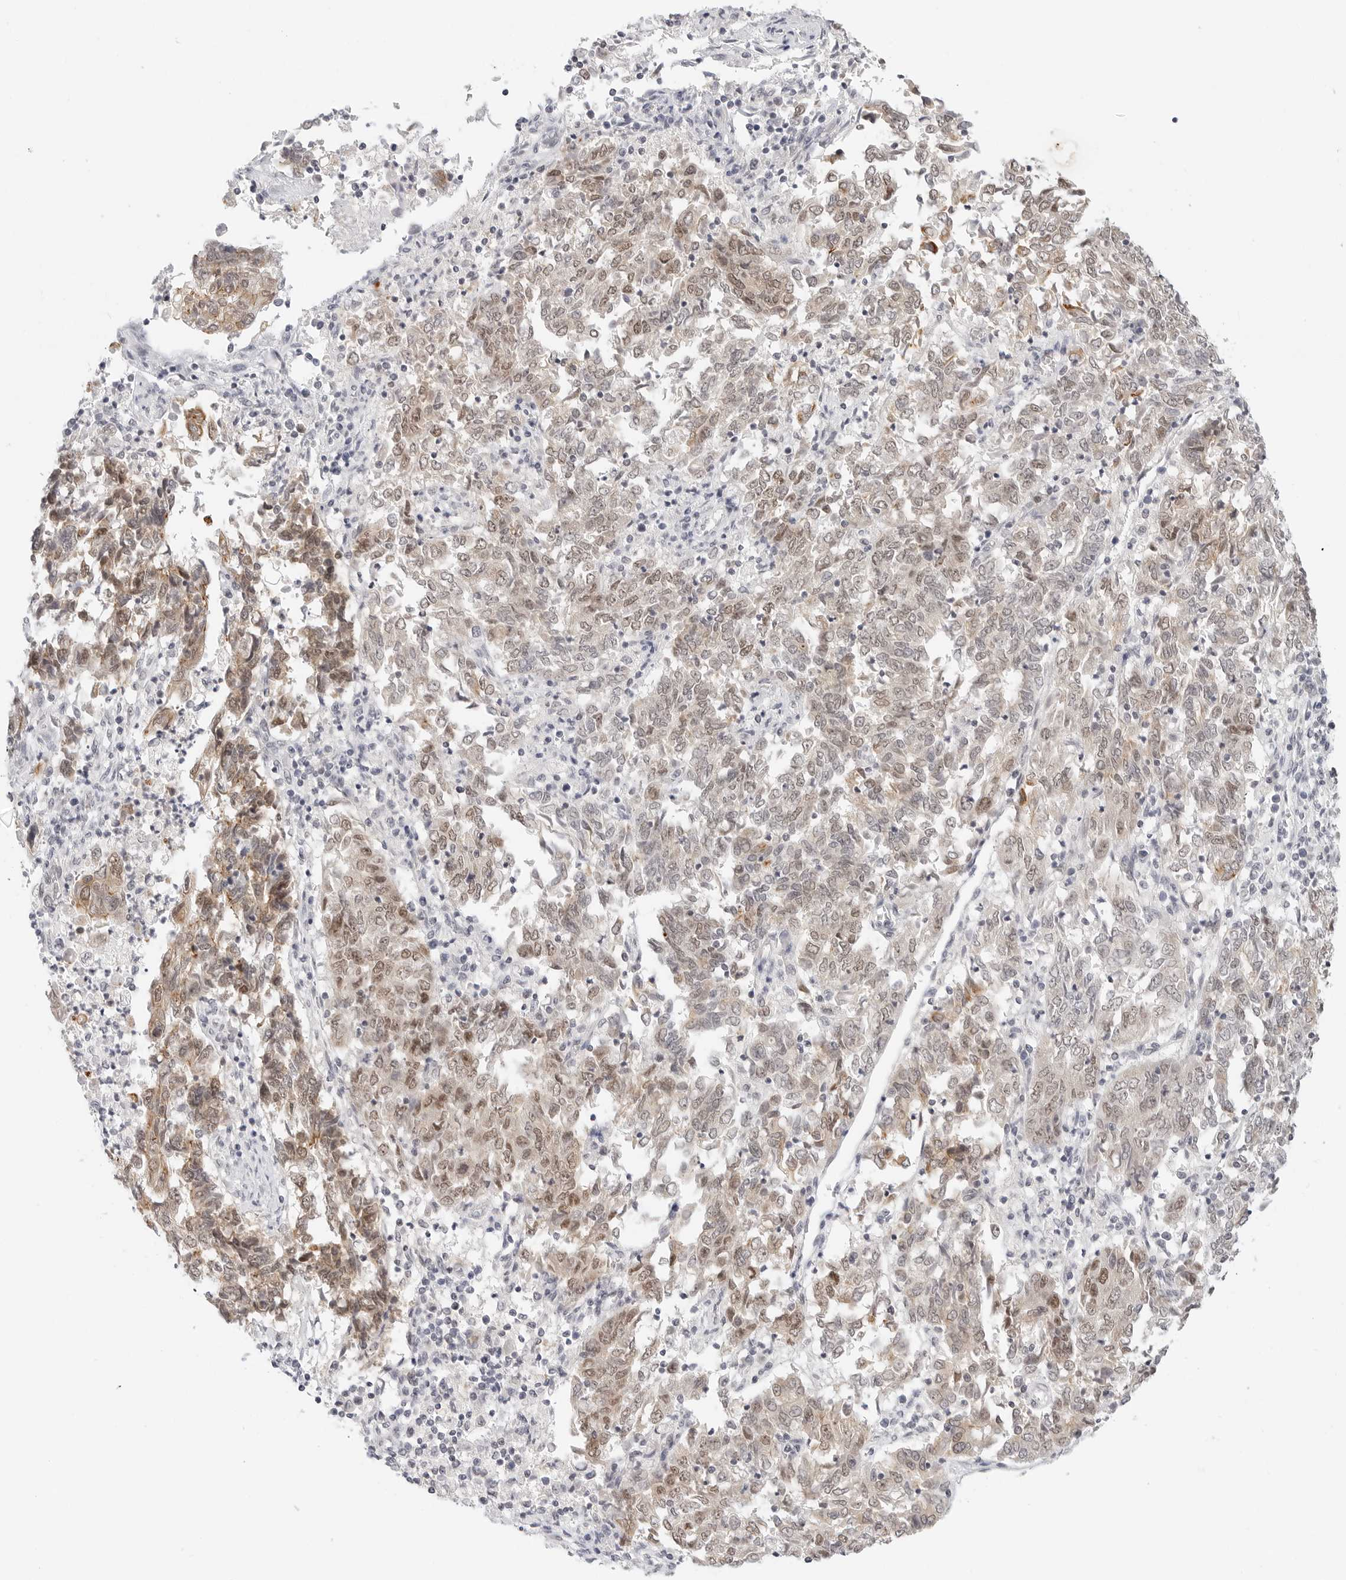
{"staining": {"intensity": "moderate", "quantity": "25%-75%", "location": "cytoplasmic/membranous,nuclear"}, "tissue": "endometrial cancer", "cell_type": "Tumor cells", "image_type": "cancer", "snomed": [{"axis": "morphology", "description": "Adenocarcinoma, NOS"}, {"axis": "topography", "description": "Endometrium"}], "caption": "Immunohistochemistry (IHC) photomicrograph of neoplastic tissue: endometrial cancer stained using immunohistochemistry (IHC) demonstrates medium levels of moderate protein expression localized specifically in the cytoplasmic/membranous and nuclear of tumor cells, appearing as a cytoplasmic/membranous and nuclear brown color.", "gene": "TSEN2", "patient": {"sex": "female", "age": 80}}